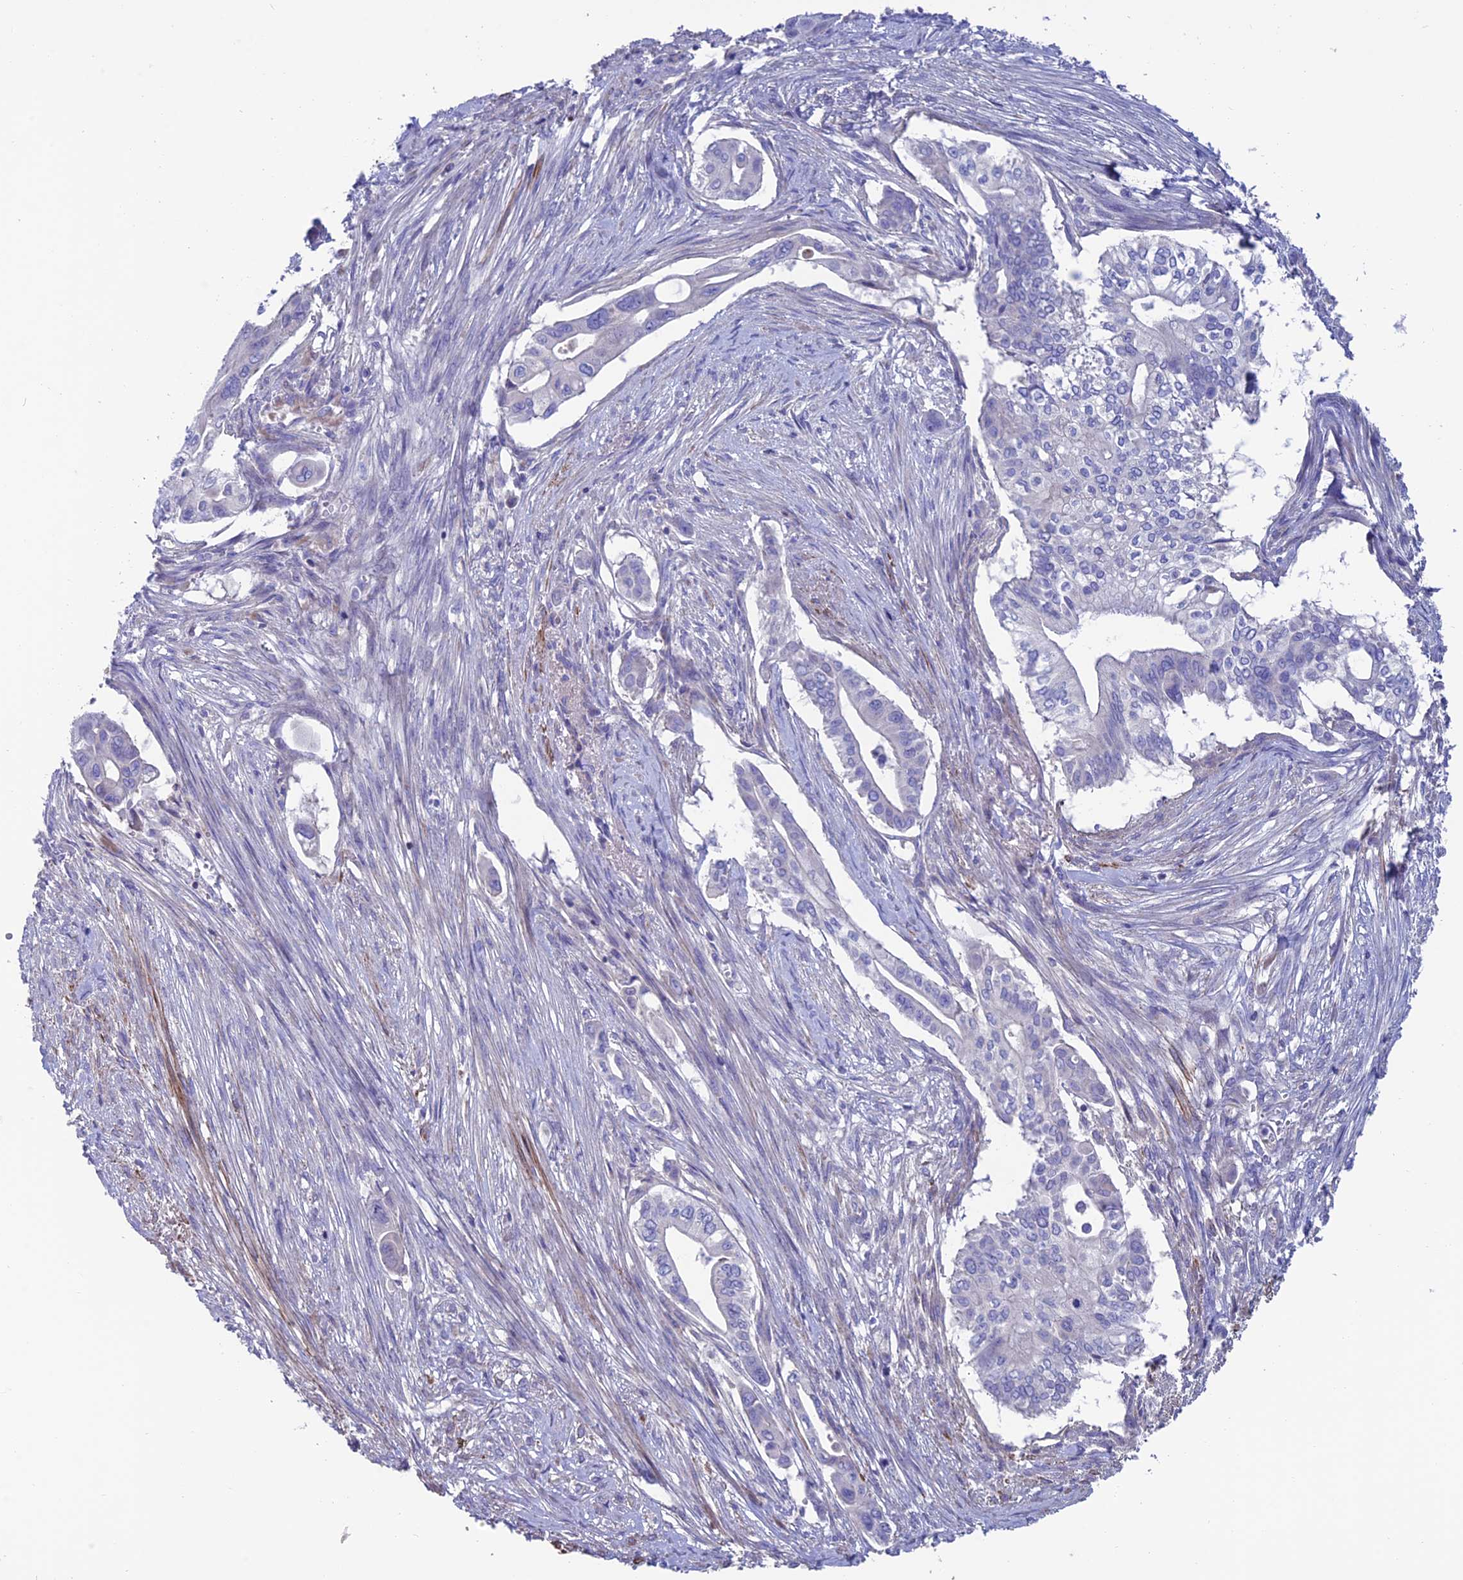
{"staining": {"intensity": "negative", "quantity": "none", "location": "none"}, "tissue": "pancreatic cancer", "cell_type": "Tumor cells", "image_type": "cancer", "snomed": [{"axis": "morphology", "description": "Adenocarcinoma, NOS"}, {"axis": "topography", "description": "Pancreas"}], "caption": "Immunohistochemistry of human pancreatic cancer (adenocarcinoma) exhibits no staining in tumor cells.", "gene": "FAM178B", "patient": {"sex": "male", "age": 68}}